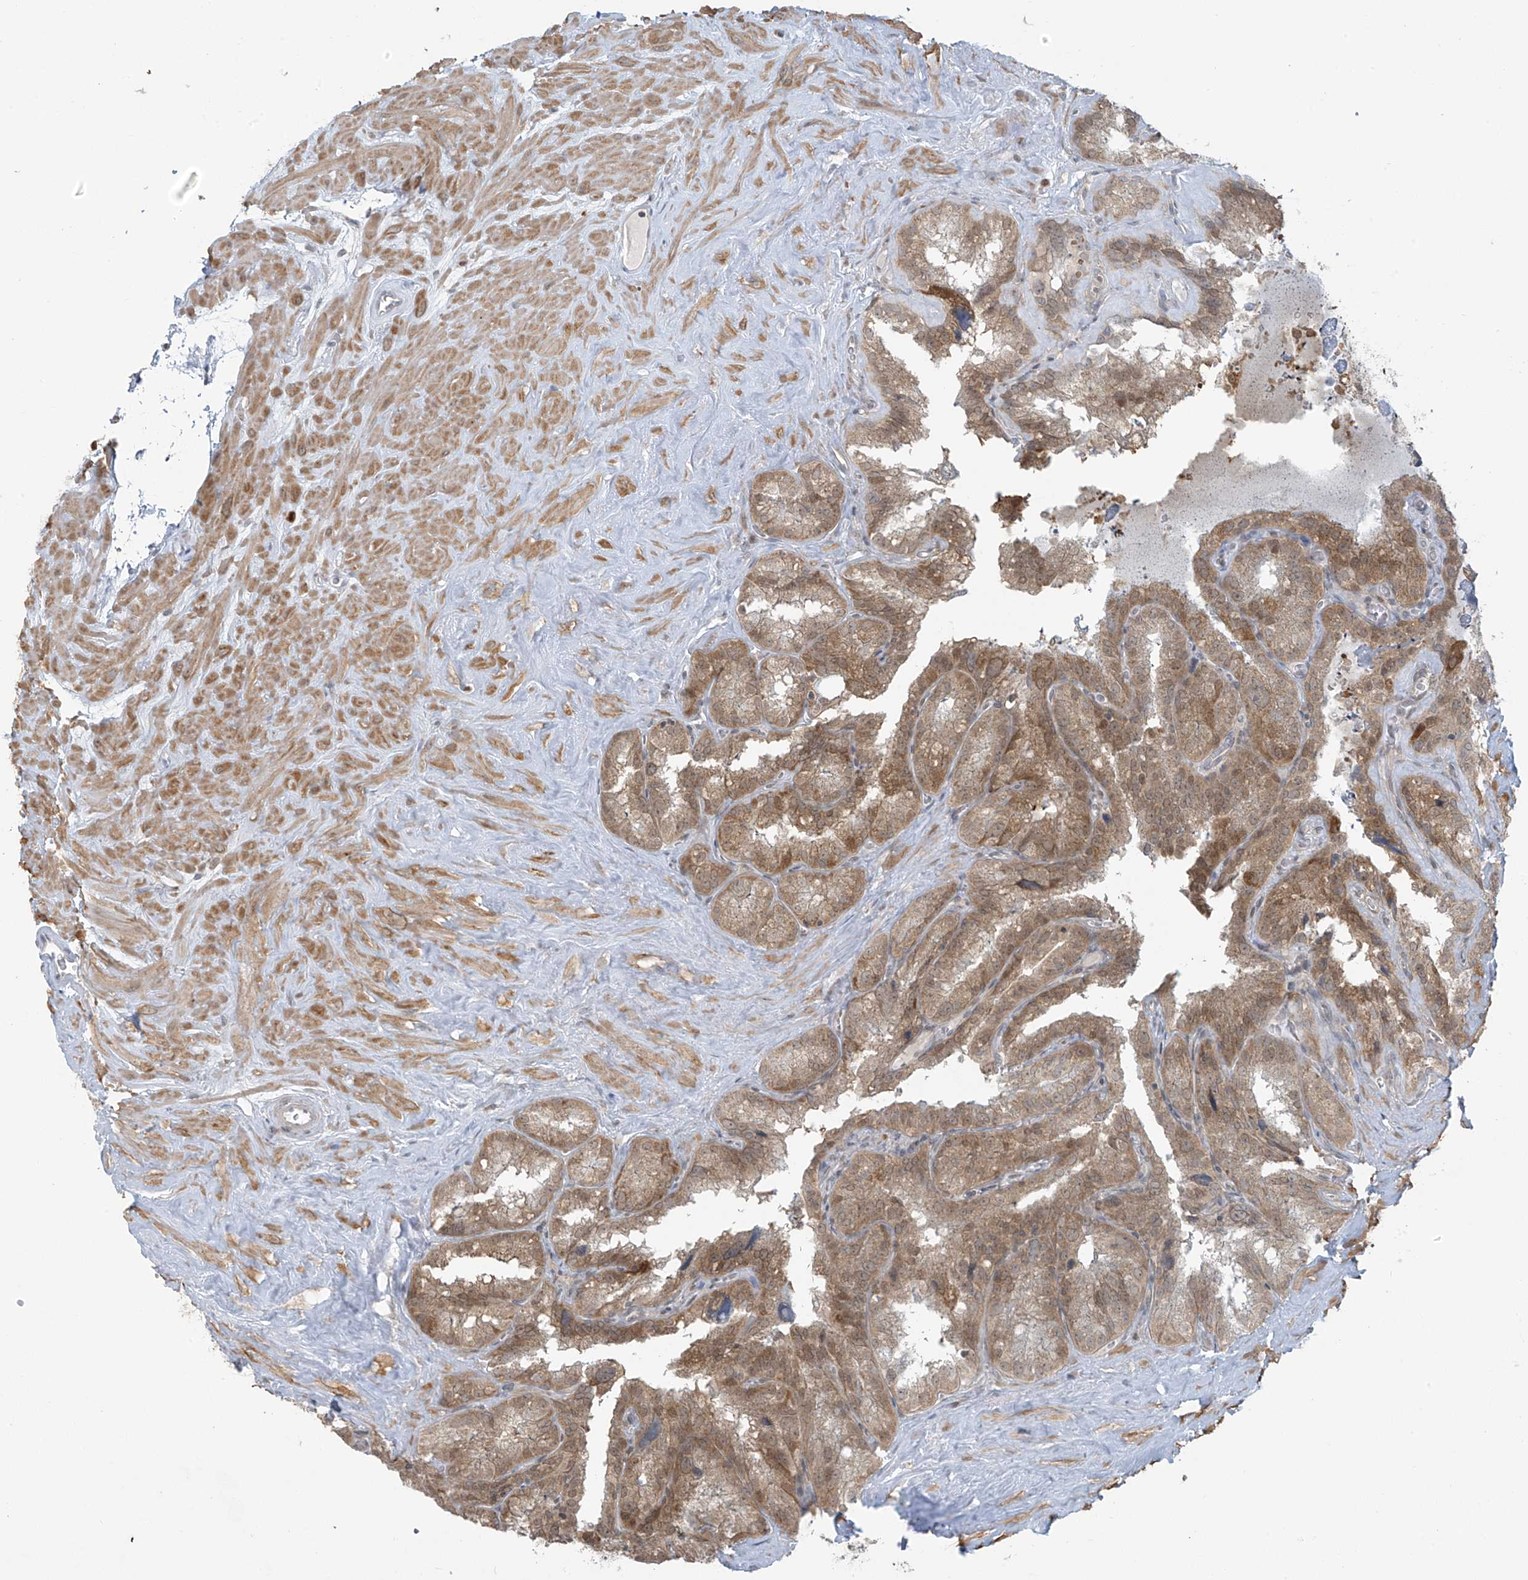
{"staining": {"intensity": "weak", "quantity": ">75%", "location": "cytoplasmic/membranous"}, "tissue": "seminal vesicle", "cell_type": "Glandular cells", "image_type": "normal", "snomed": [{"axis": "morphology", "description": "Normal tissue, NOS"}, {"axis": "topography", "description": "Prostate"}, {"axis": "topography", "description": "Seminal veicle"}], "caption": "Immunohistochemical staining of normal human seminal vesicle shows >75% levels of weak cytoplasmic/membranous protein positivity in approximately >75% of glandular cells.", "gene": "HDDC2", "patient": {"sex": "male", "age": 59}}